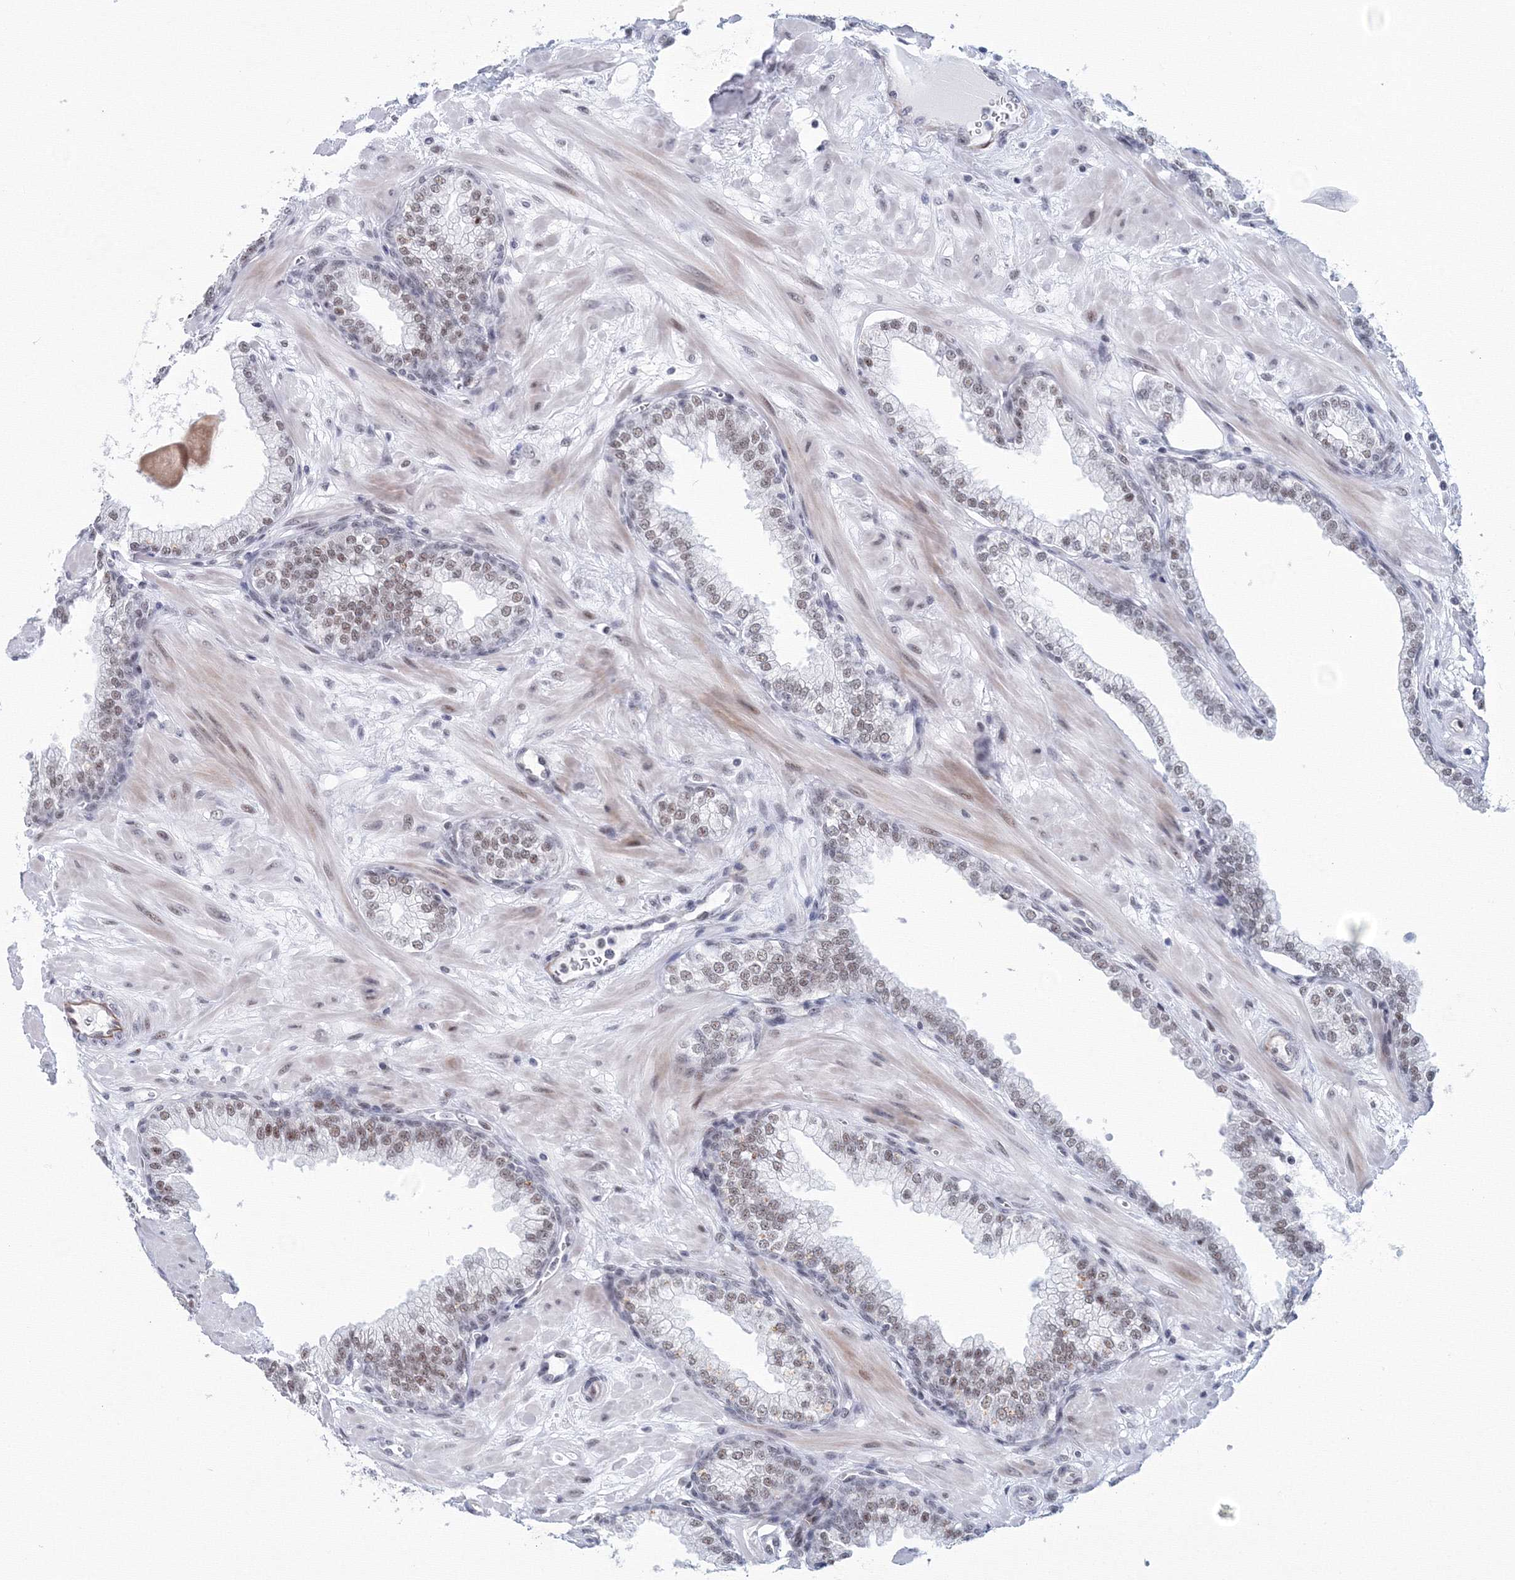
{"staining": {"intensity": "moderate", "quantity": "25%-75%", "location": "nuclear"}, "tissue": "prostate", "cell_type": "Glandular cells", "image_type": "normal", "snomed": [{"axis": "morphology", "description": "Normal tissue, NOS"}, {"axis": "morphology", "description": "Urothelial carcinoma, Low grade"}, {"axis": "topography", "description": "Urinary bladder"}, {"axis": "topography", "description": "Prostate"}], "caption": "Immunohistochemistry (IHC) image of unremarkable human prostate stained for a protein (brown), which exhibits medium levels of moderate nuclear staining in about 25%-75% of glandular cells.", "gene": "SF3B6", "patient": {"sex": "male", "age": 60}}